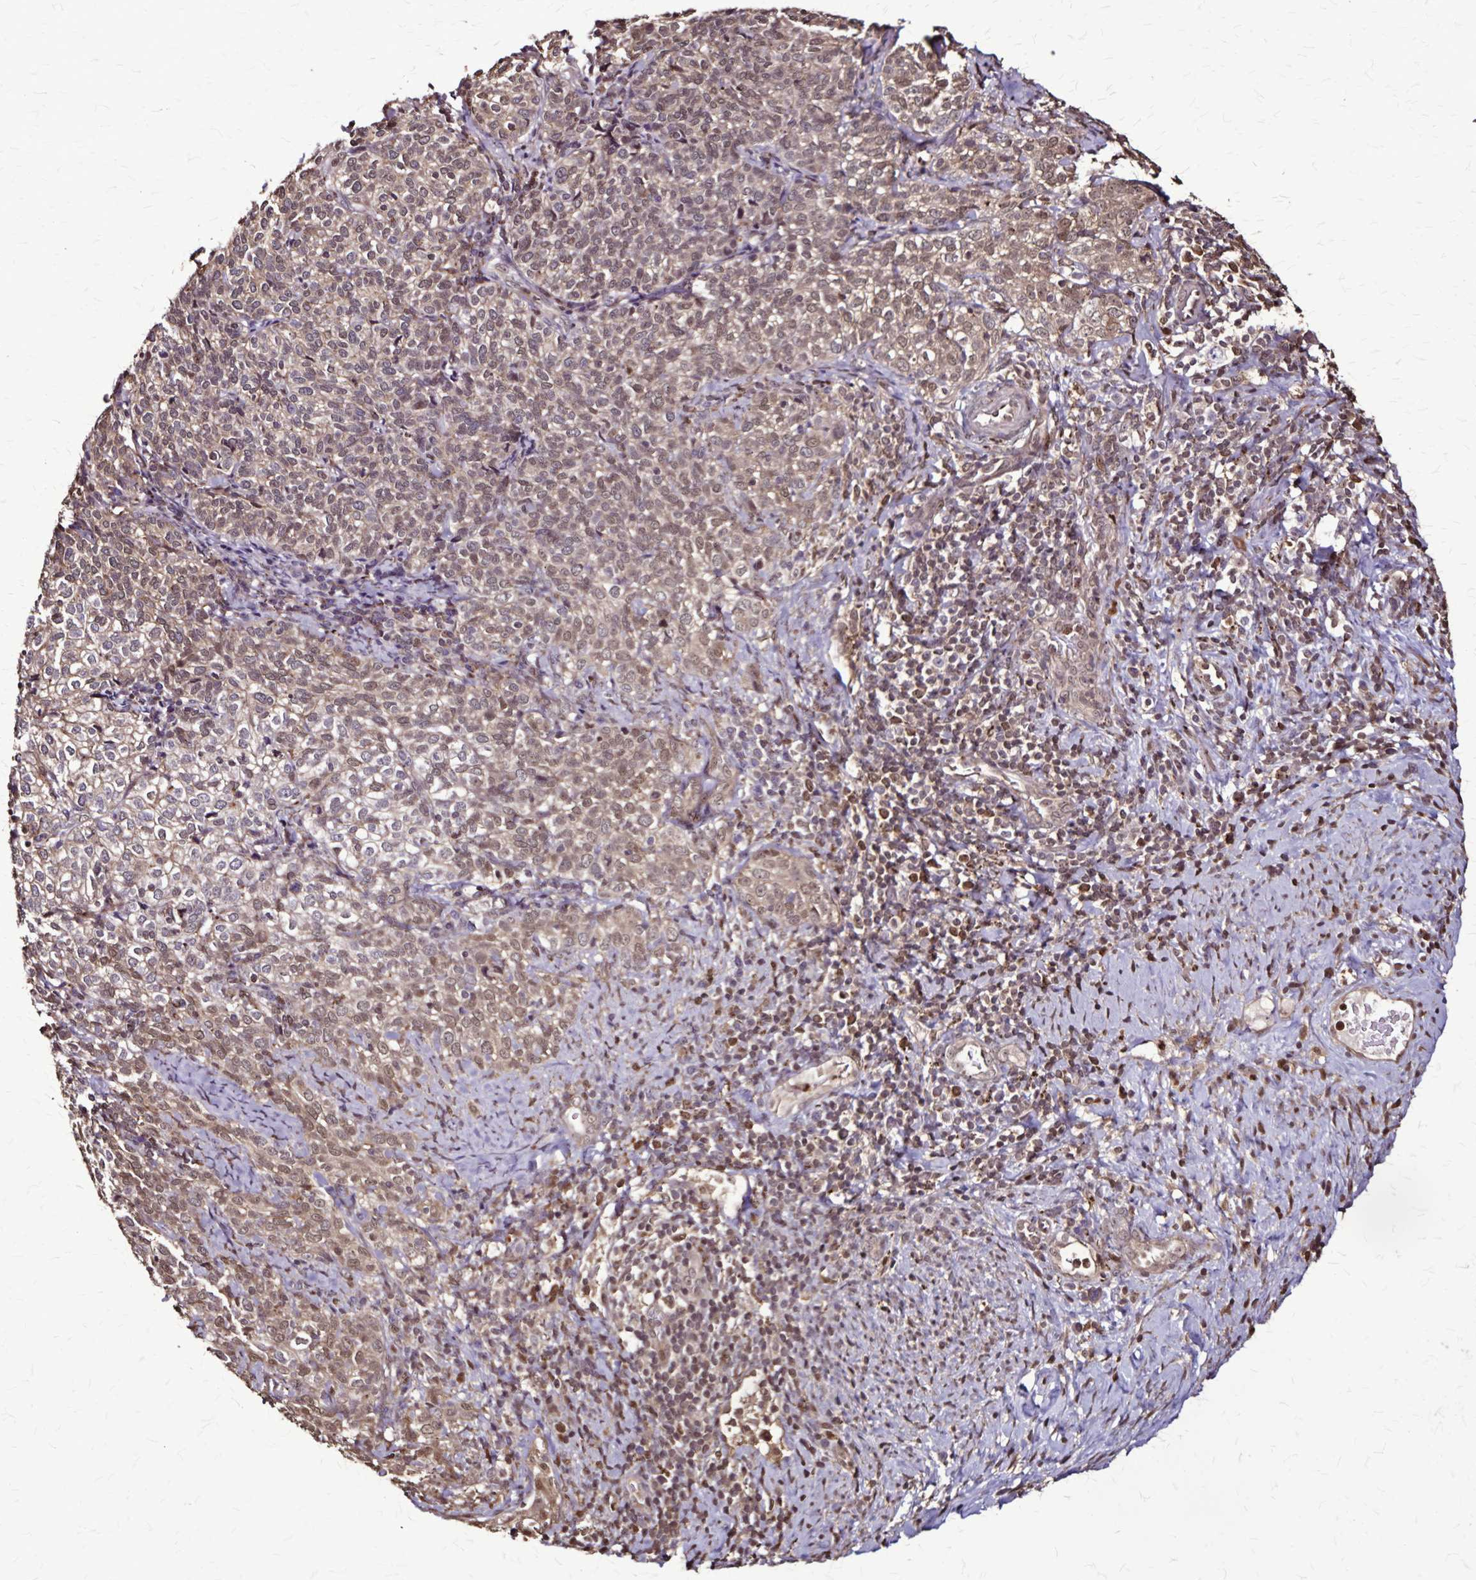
{"staining": {"intensity": "moderate", "quantity": "25%-75%", "location": "cytoplasmic/membranous,nuclear"}, "tissue": "cervical cancer", "cell_type": "Tumor cells", "image_type": "cancer", "snomed": [{"axis": "morphology", "description": "Normal tissue, NOS"}, {"axis": "morphology", "description": "Squamous cell carcinoma, NOS"}, {"axis": "topography", "description": "Vagina"}, {"axis": "topography", "description": "Cervix"}], "caption": "Tumor cells reveal medium levels of moderate cytoplasmic/membranous and nuclear expression in approximately 25%-75% of cells in human squamous cell carcinoma (cervical).", "gene": "CHMP1B", "patient": {"sex": "female", "age": 45}}